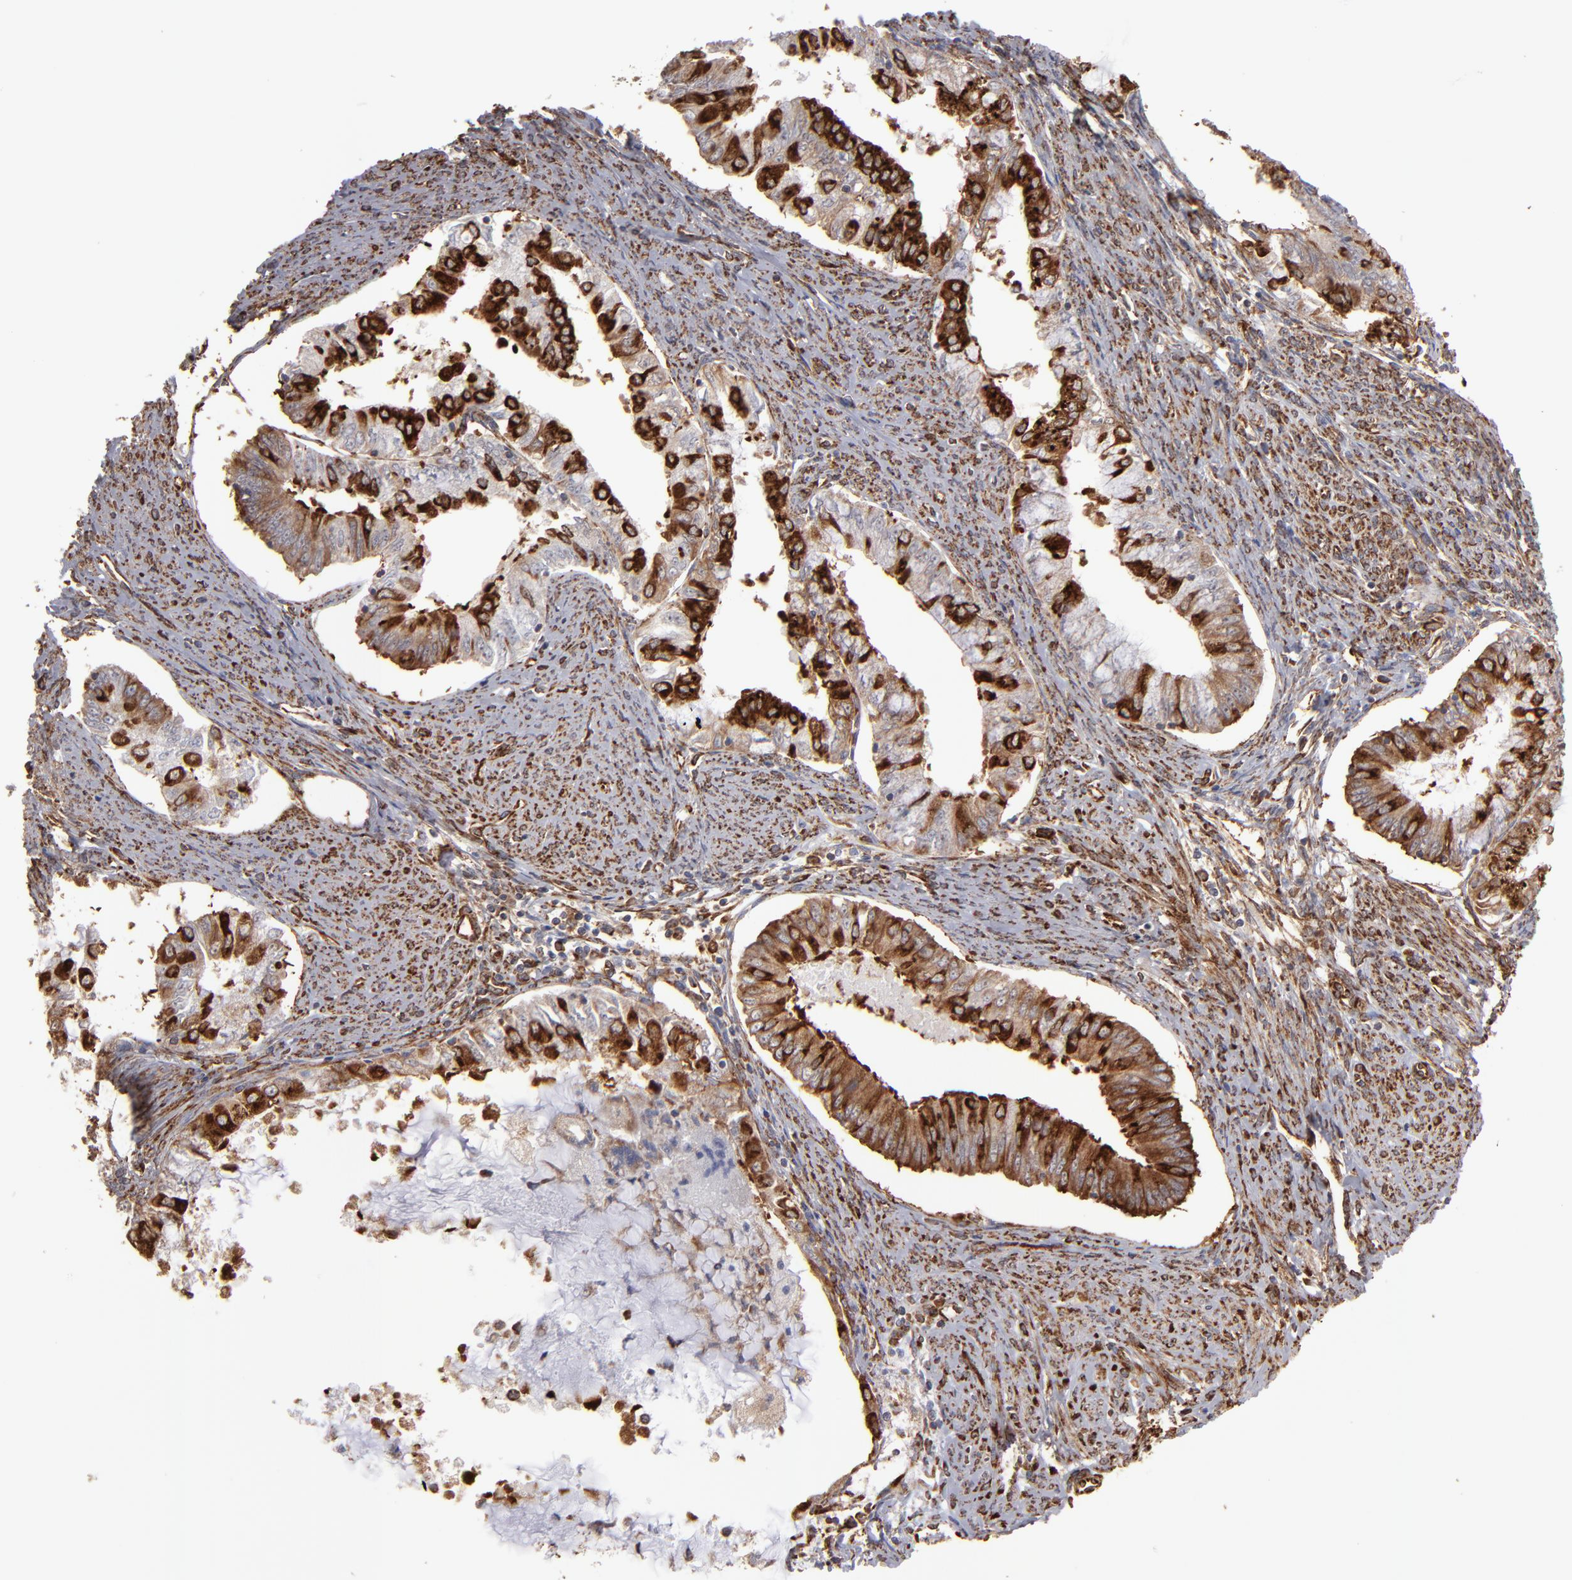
{"staining": {"intensity": "strong", "quantity": ">75%", "location": "cytoplasmic/membranous"}, "tissue": "endometrial cancer", "cell_type": "Tumor cells", "image_type": "cancer", "snomed": [{"axis": "morphology", "description": "Adenocarcinoma, NOS"}, {"axis": "topography", "description": "Endometrium"}], "caption": "Immunohistochemical staining of endometrial cancer (adenocarcinoma) shows strong cytoplasmic/membranous protein staining in approximately >75% of tumor cells.", "gene": "KTN1", "patient": {"sex": "female", "age": 76}}